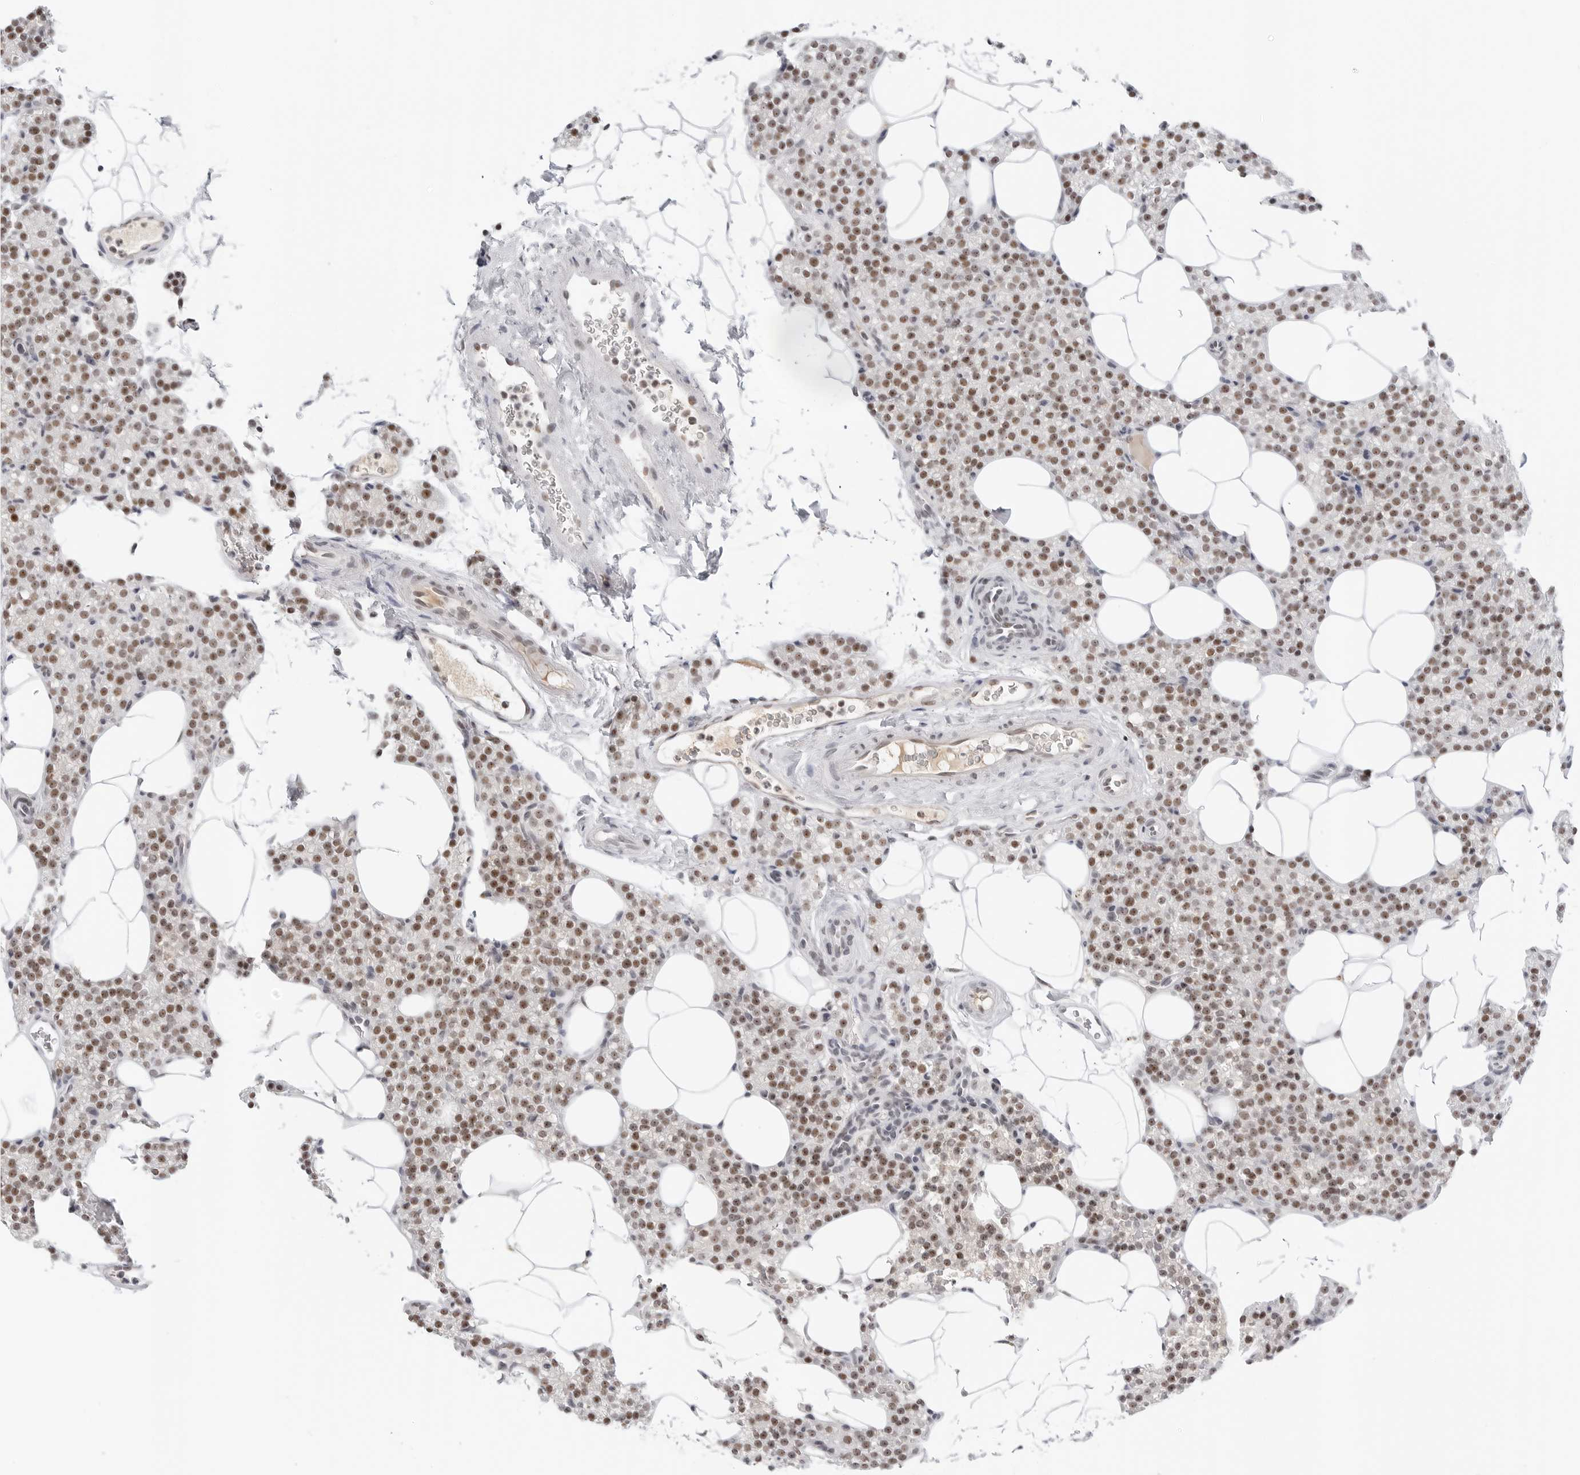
{"staining": {"intensity": "moderate", "quantity": "25%-75%", "location": "nuclear"}, "tissue": "parathyroid gland", "cell_type": "Glandular cells", "image_type": "normal", "snomed": [{"axis": "morphology", "description": "Normal tissue, NOS"}, {"axis": "topography", "description": "Parathyroid gland"}], "caption": "IHC histopathology image of benign human parathyroid gland stained for a protein (brown), which displays medium levels of moderate nuclear staining in approximately 25%-75% of glandular cells.", "gene": "WRAP53", "patient": {"sex": "female", "age": 56}}